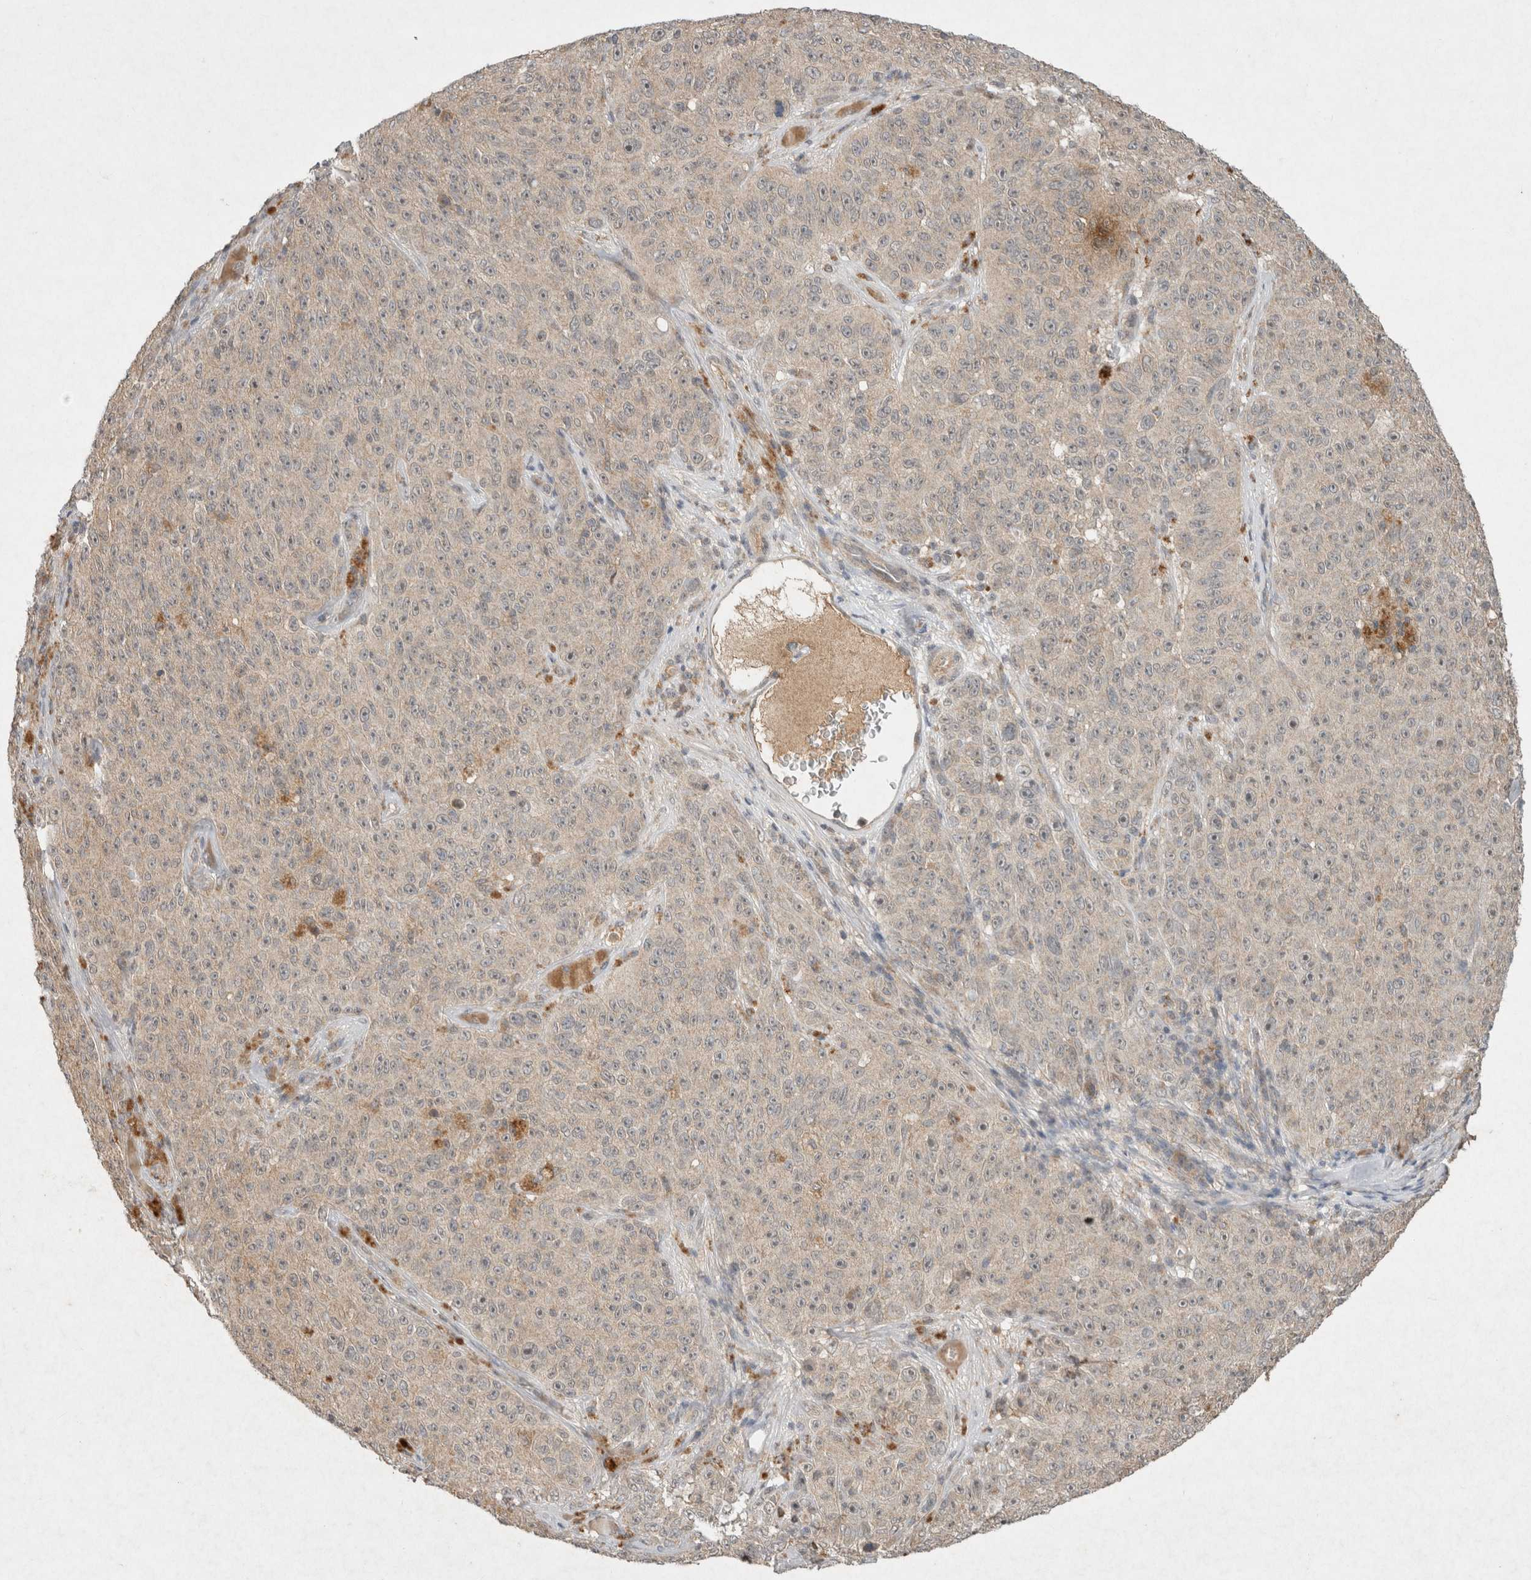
{"staining": {"intensity": "negative", "quantity": "none", "location": "none"}, "tissue": "melanoma", "cell_type": "Tumor cells", "image_type": "cancer", "snomed": [{"axis": "morphology", "description": "Malignant melanoma, NOS"}, {"axis": "topography", "description": "Skin"}], "caption": "Immunohistochemistry (IHC) micrograph of human melanoma stained for a protein (brown), which shows no expression in tumor cells.", "gene": "LOXL2", "patient": {"sex": "female", "age": 82}}